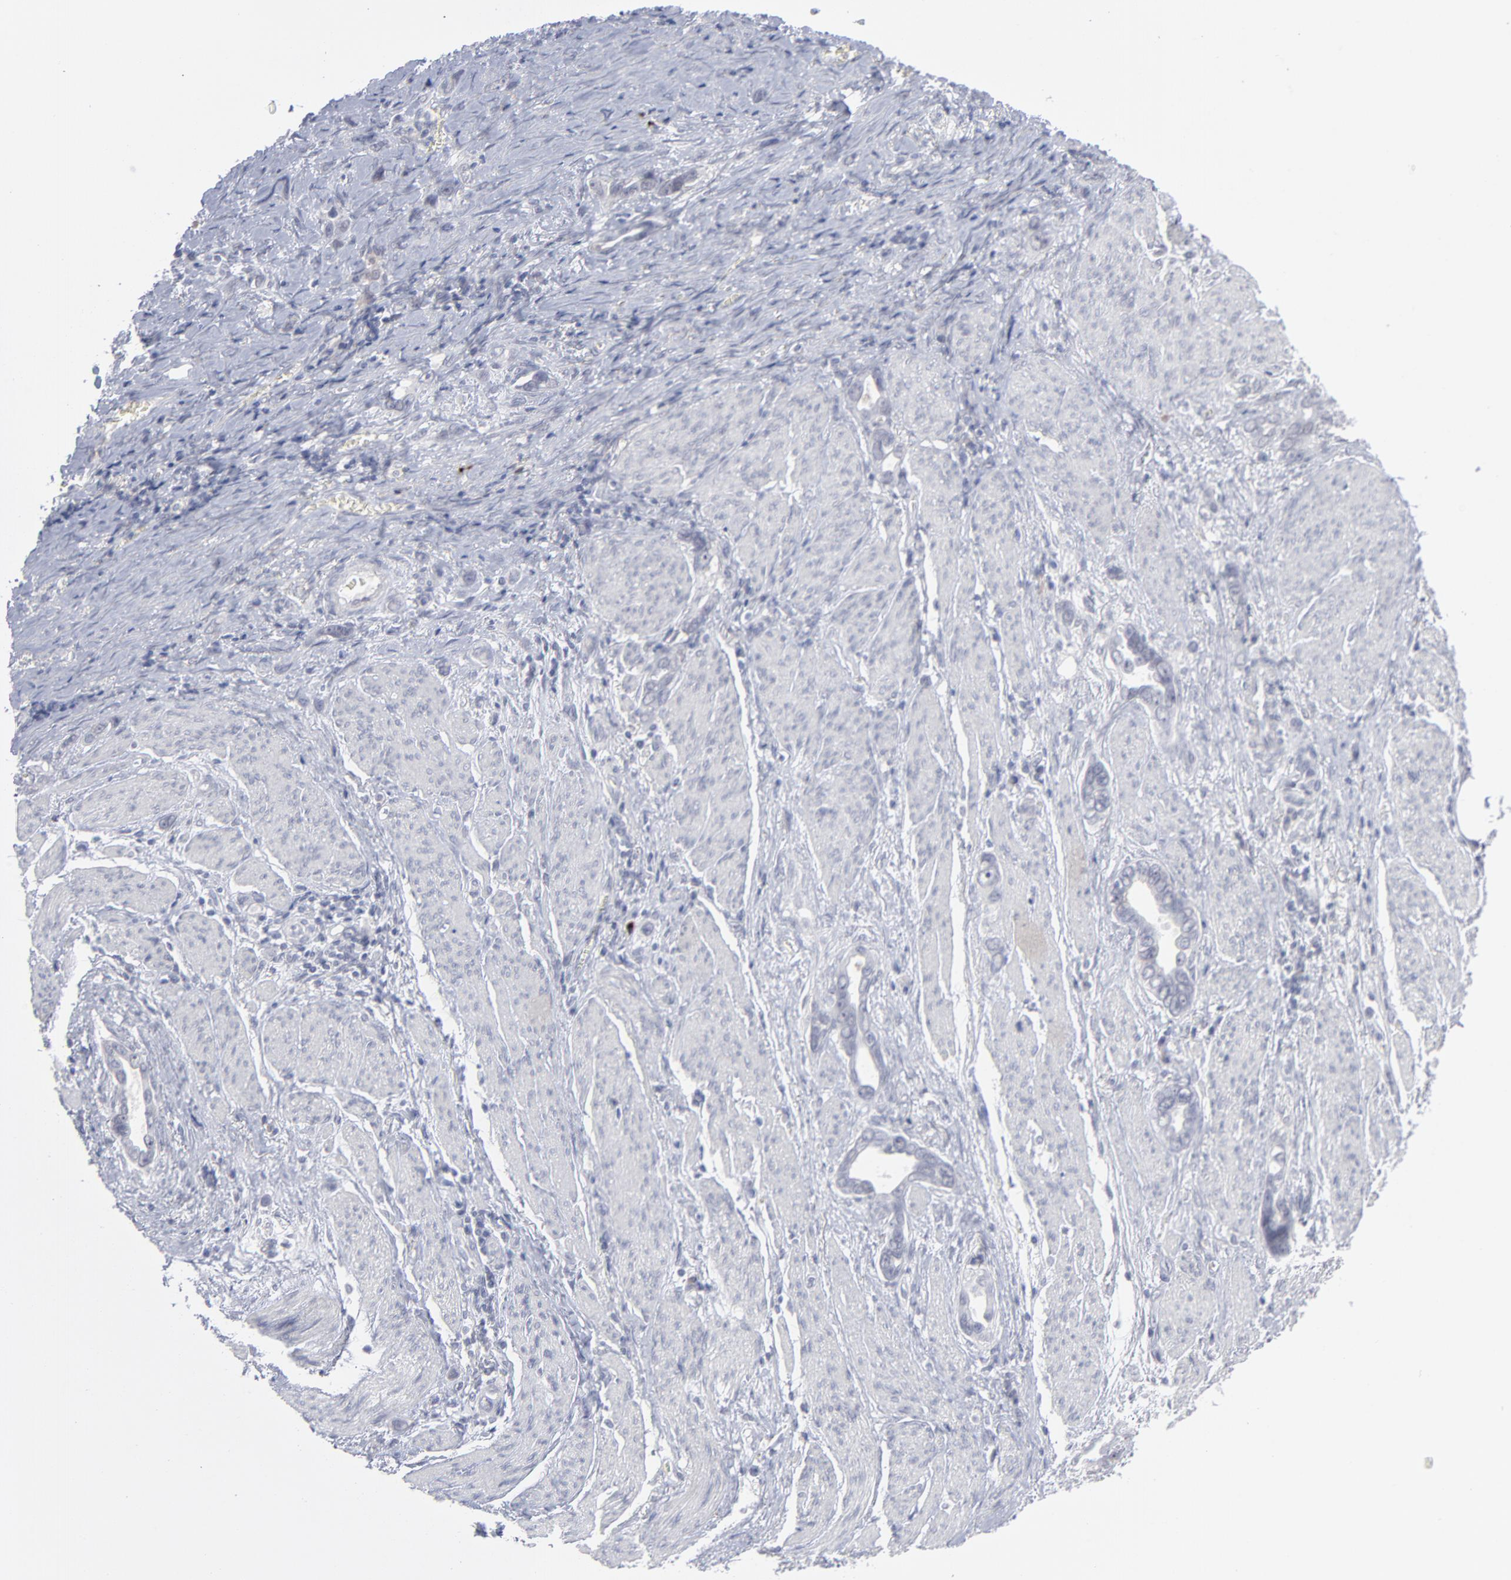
{"staining": {"intensity": "negative", "quantity": "none", "location": "none"}, "tissue": "stomach cancer", "cell_type": "Tumor cells", "image_type": "cancer", "snomed": [{"axis": "morphology", "description": "Adenocarcinoma, NOS"}, {"axis": "topography", "description": "Stomach"}], "caption": "An IHC image of adenocarcinoma (stomach) is shown. There is no staining in tumor cells of adenocarcinoma (stomach).", "gene": "CCR2", "patient": {"sex": "male", "age": 78}}